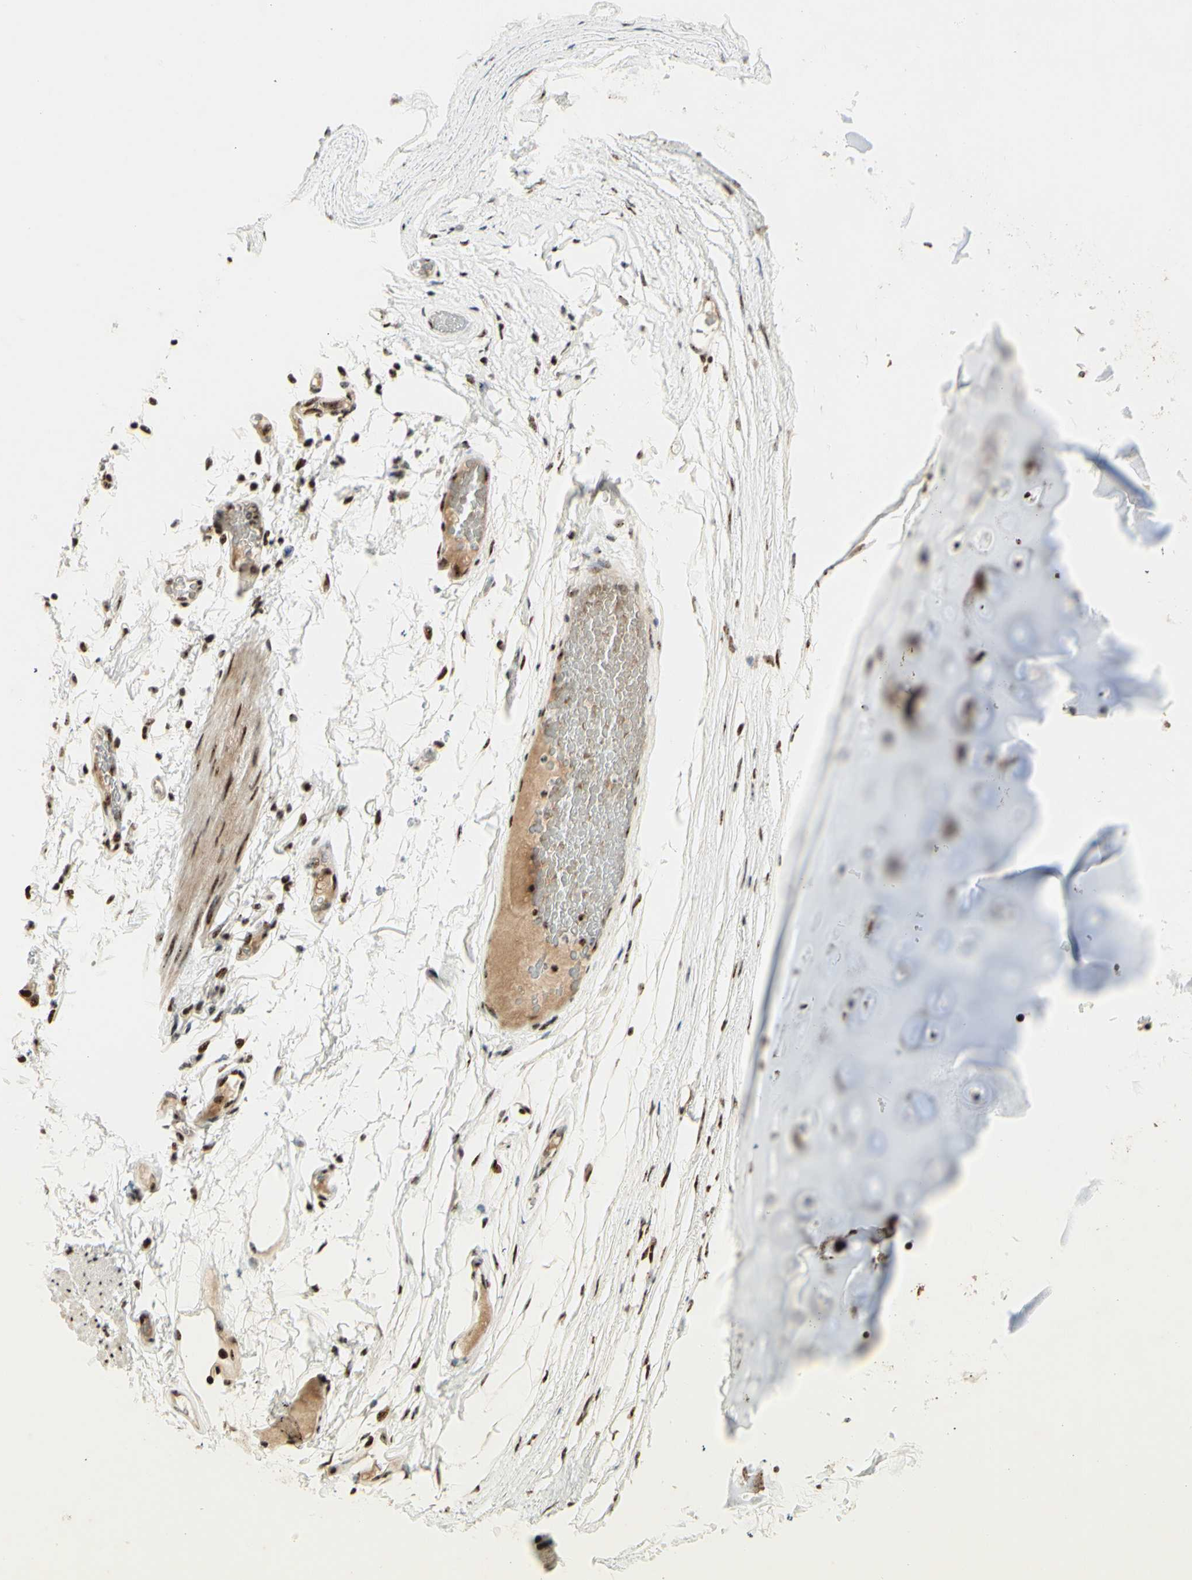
{"staining": {"intensity": "strong", "quantity": ">75%", "location": "cytoplasmic/membranous,nuclear"}, "tissue": "adipose tissue", "cell_type": "Adipocytes", "image_type": "normal", "snomed": [{"axis": "morphology", "description": "Normal tissue, NOS"}, {"axis": "topography", "description": "Bronchus"}], "caption": "This photomicrograph shows IHC staining of unremarkable adipose tissue, with high strong cytoplasmic/membranous,nuclear staining in approximately >75% of adipocytes.", "gene": "DHX9", "patient": {"sex": "female", "age": 73}}